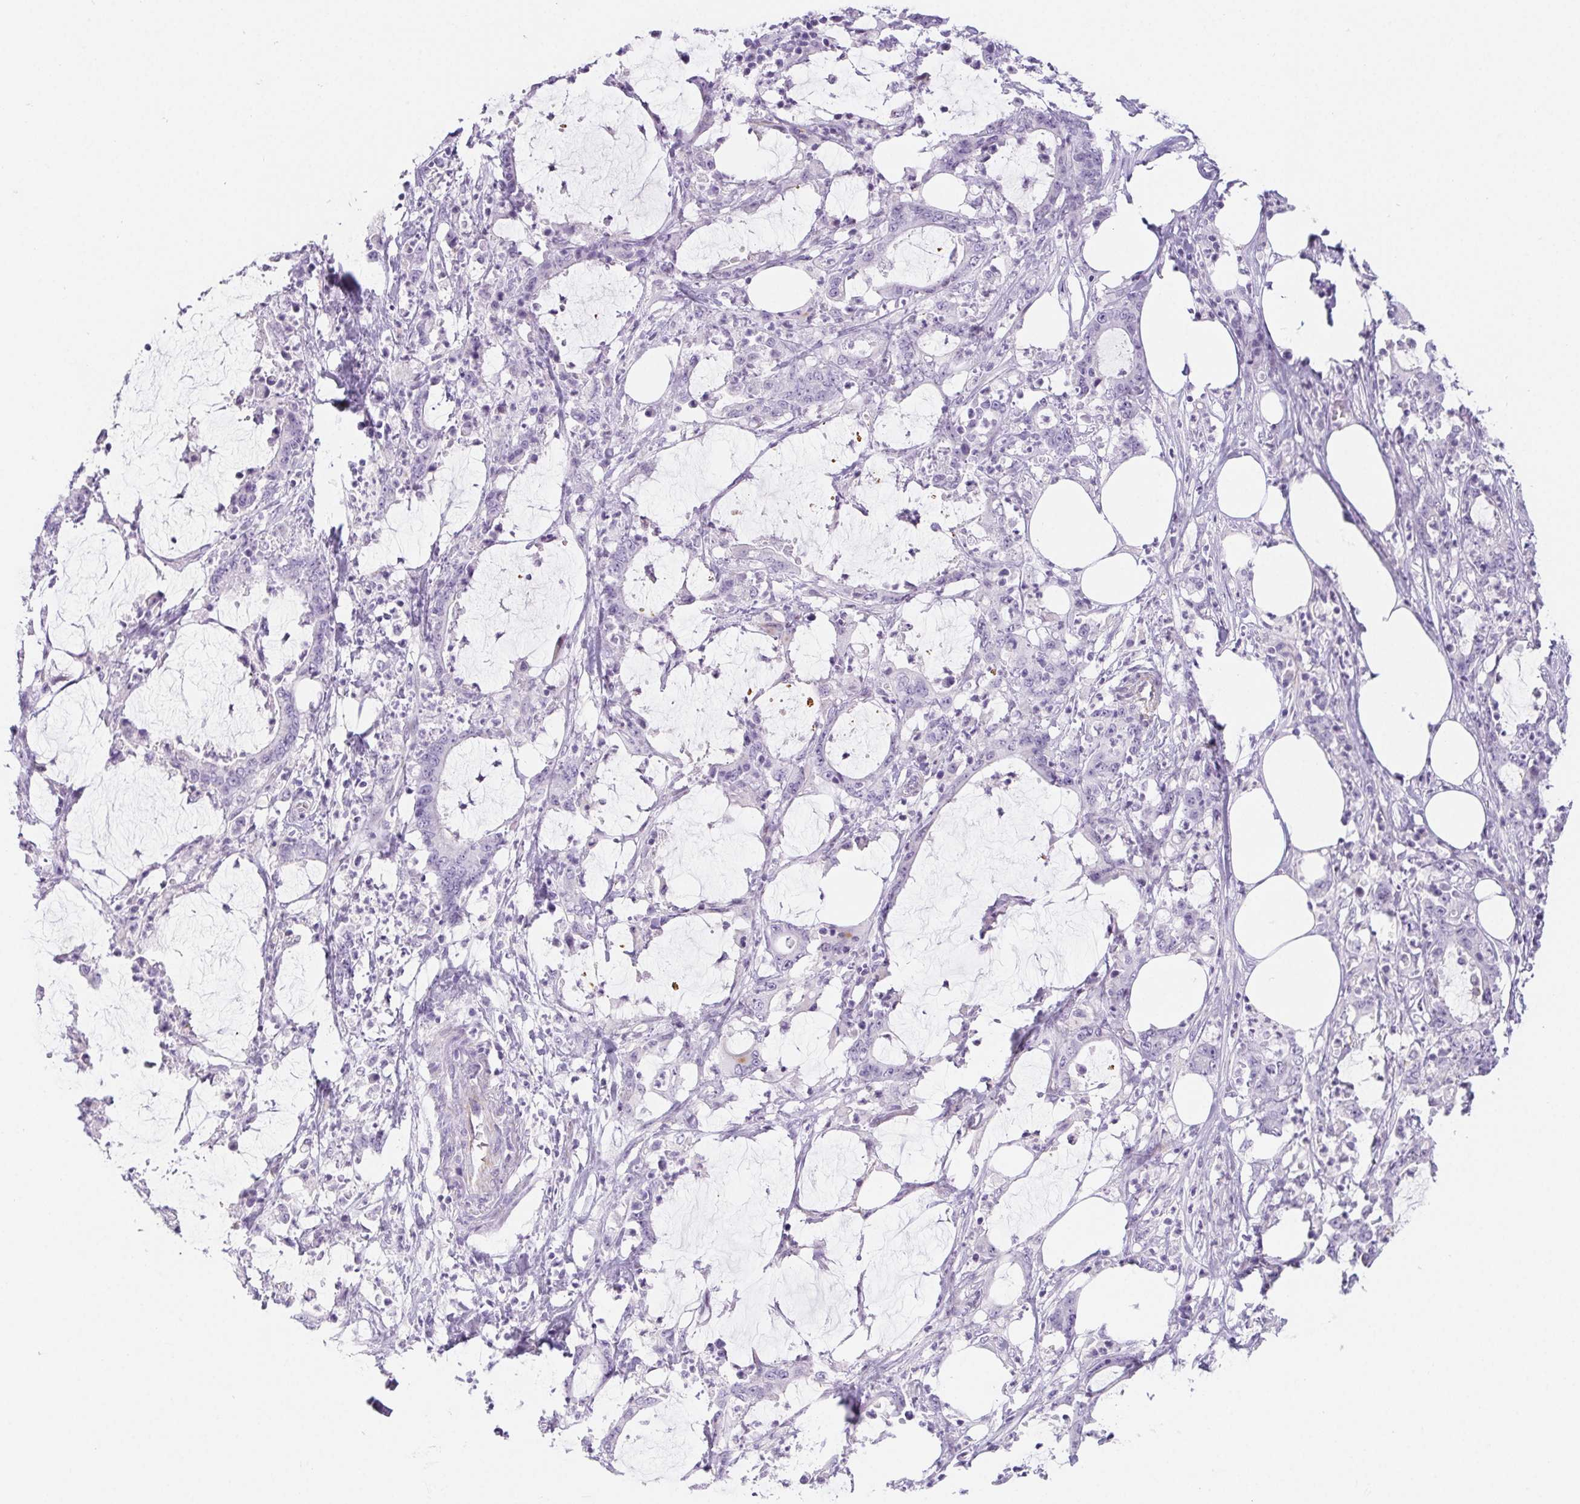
{"staining": {"intensity": "negative", "quantity": "none", "location": "none"}, "tissue": "stomach cancer", "cell_type": "Tumor cells", "image_type": "cancer", "snomed": [{"axis": "morphology", "description": "Adenocarcinoma, NOS"}, {"axis": "topography", "description": "Stomach, upper"}], "caption": "Protein analysis of adenocarcinoma (stomach) reveals no significant expression in tumor cells.", "gene": "CYP21A2", "patient": {"sex": "male", "age": 68}}